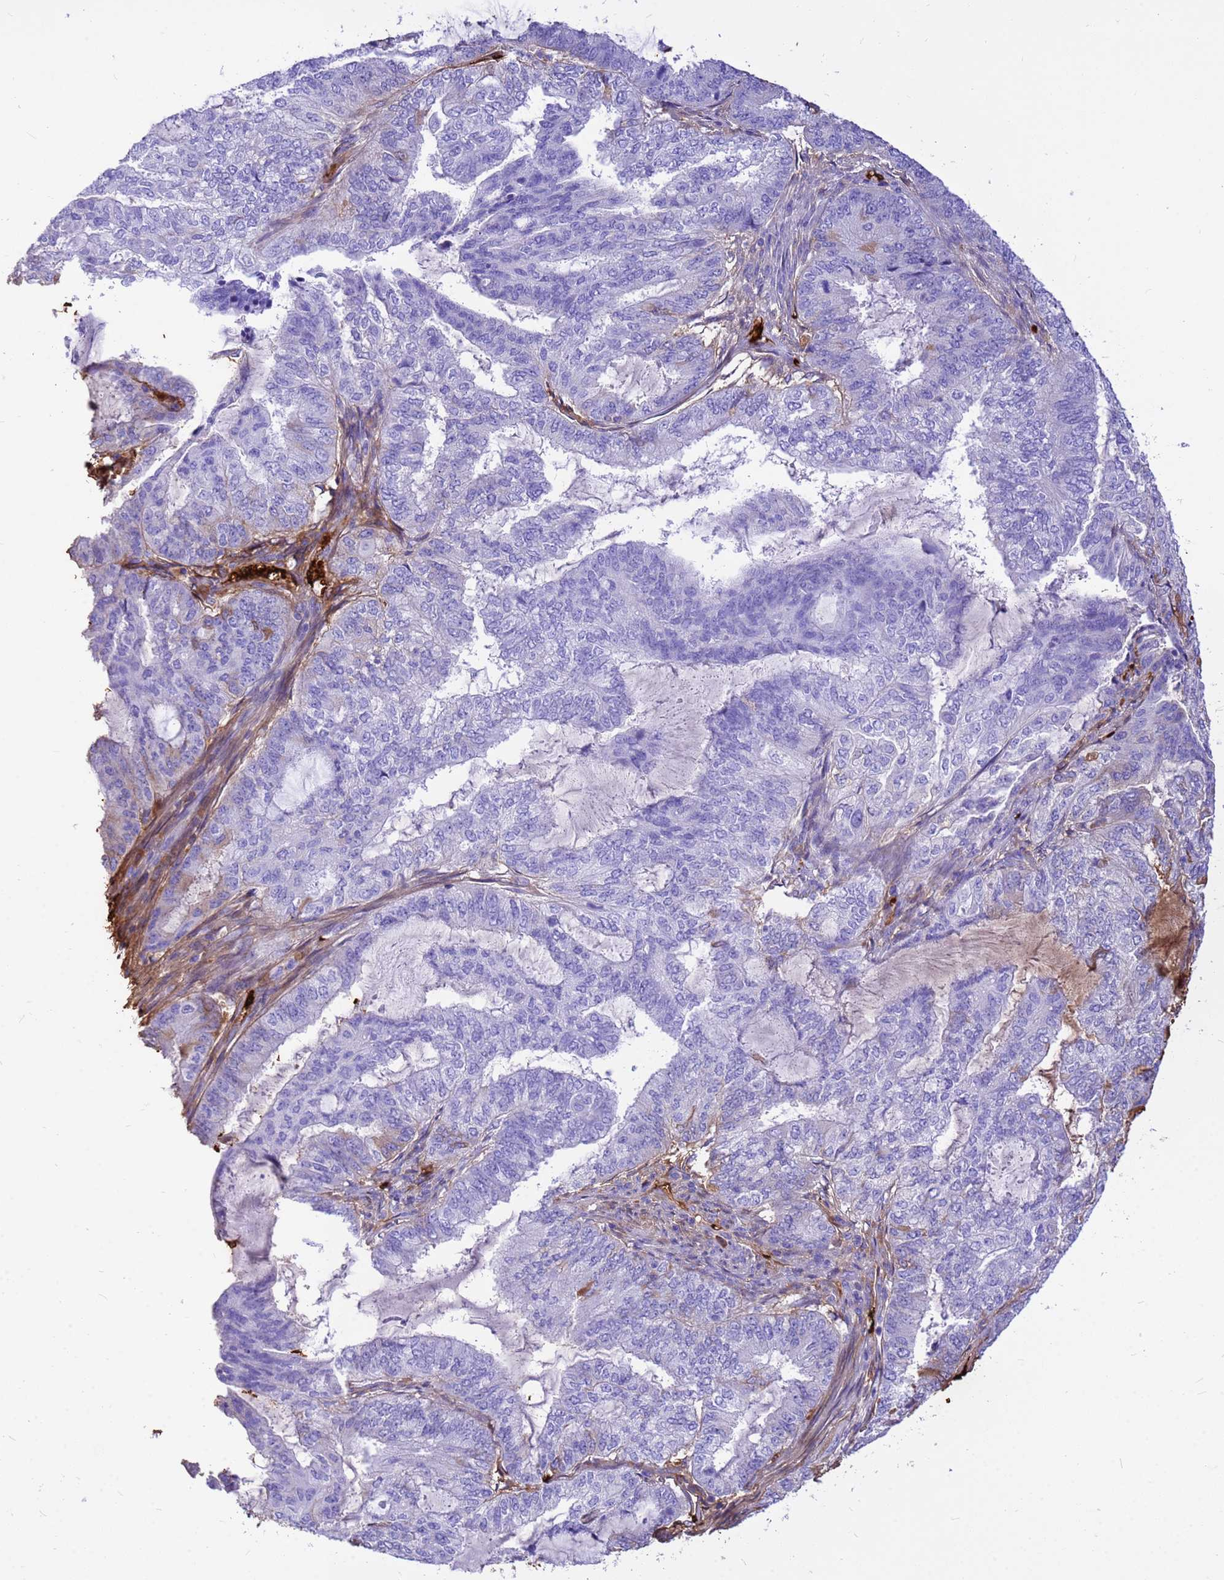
{"staining": {"intensity": "negative", "quantity": "none", "location": "none"}, "tissue": "endometrial cancer", "cell_type": "Tumor cells", "image_type": "cancer", "snomed": [{"axis": "morphology", "description": "Adenocarcinoma, NOS"}, {"axis": "topography", "description": "Endometrium"}], "caption": "Tumor cells show no significant protein expression in endometrial adenocarcinoma.", "gene": "HBA2", "patient": {"sex": "female", "age": 51}}